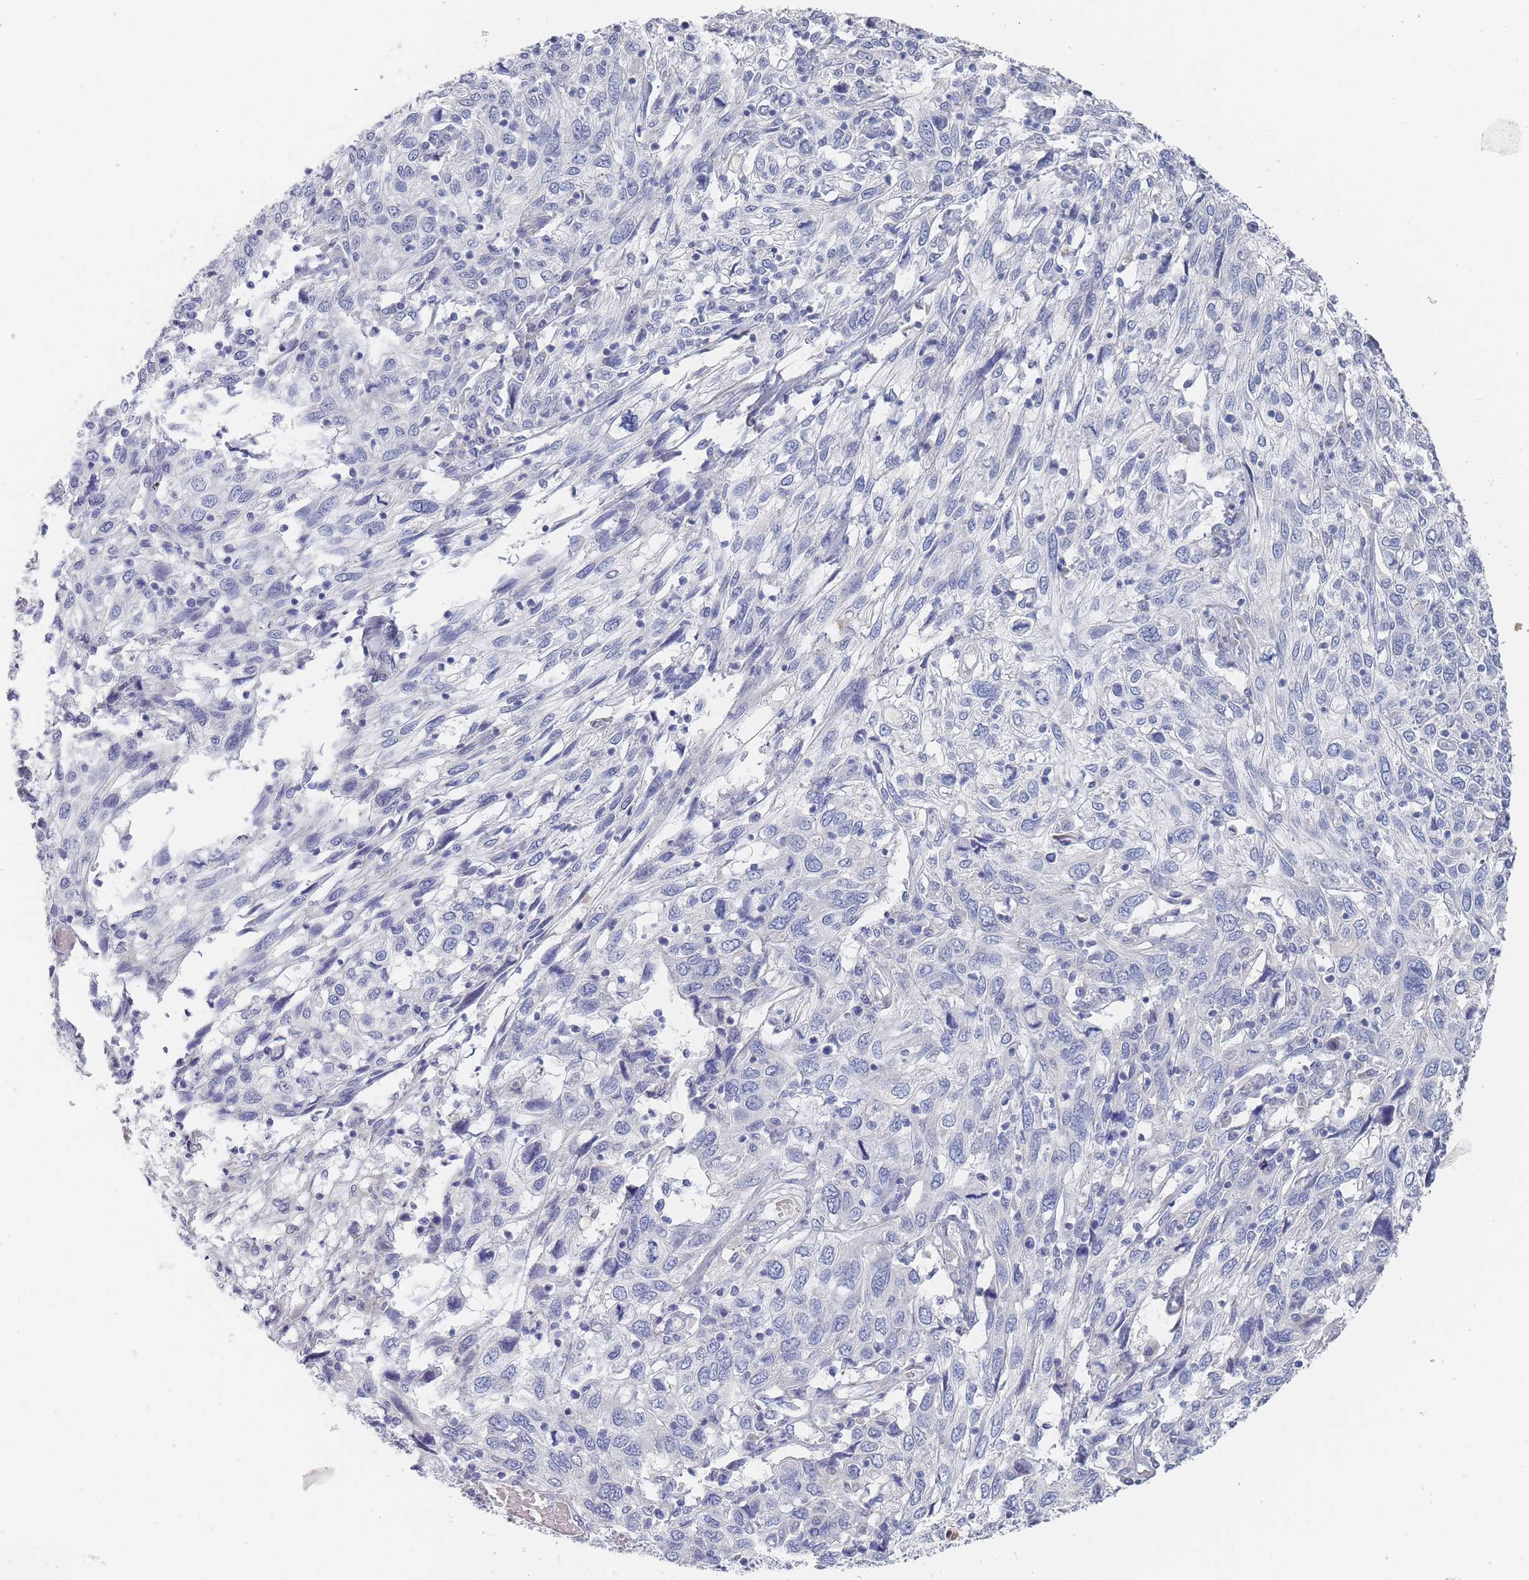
{"staining": {"intensity": "negative", "quantity": "none", "location": "none"}, "tissue": "cervical cancer", "cell_type": "Tumor cells", "image_type": "cancer", "snomed": [{"axis": "morphology", "description": "Squamous cell carcinoma, NOS"}, {"axis": "topography", "description": "Cervix"}], "caption": "Histopathology image shows no protein staining in tumor cells of cervical squamous cell carcinoma tissue. (IHC, brightfield microscopy, high magnification).", "gene": "ACAD11", "patient": {"sex": "female", "age": 46}}